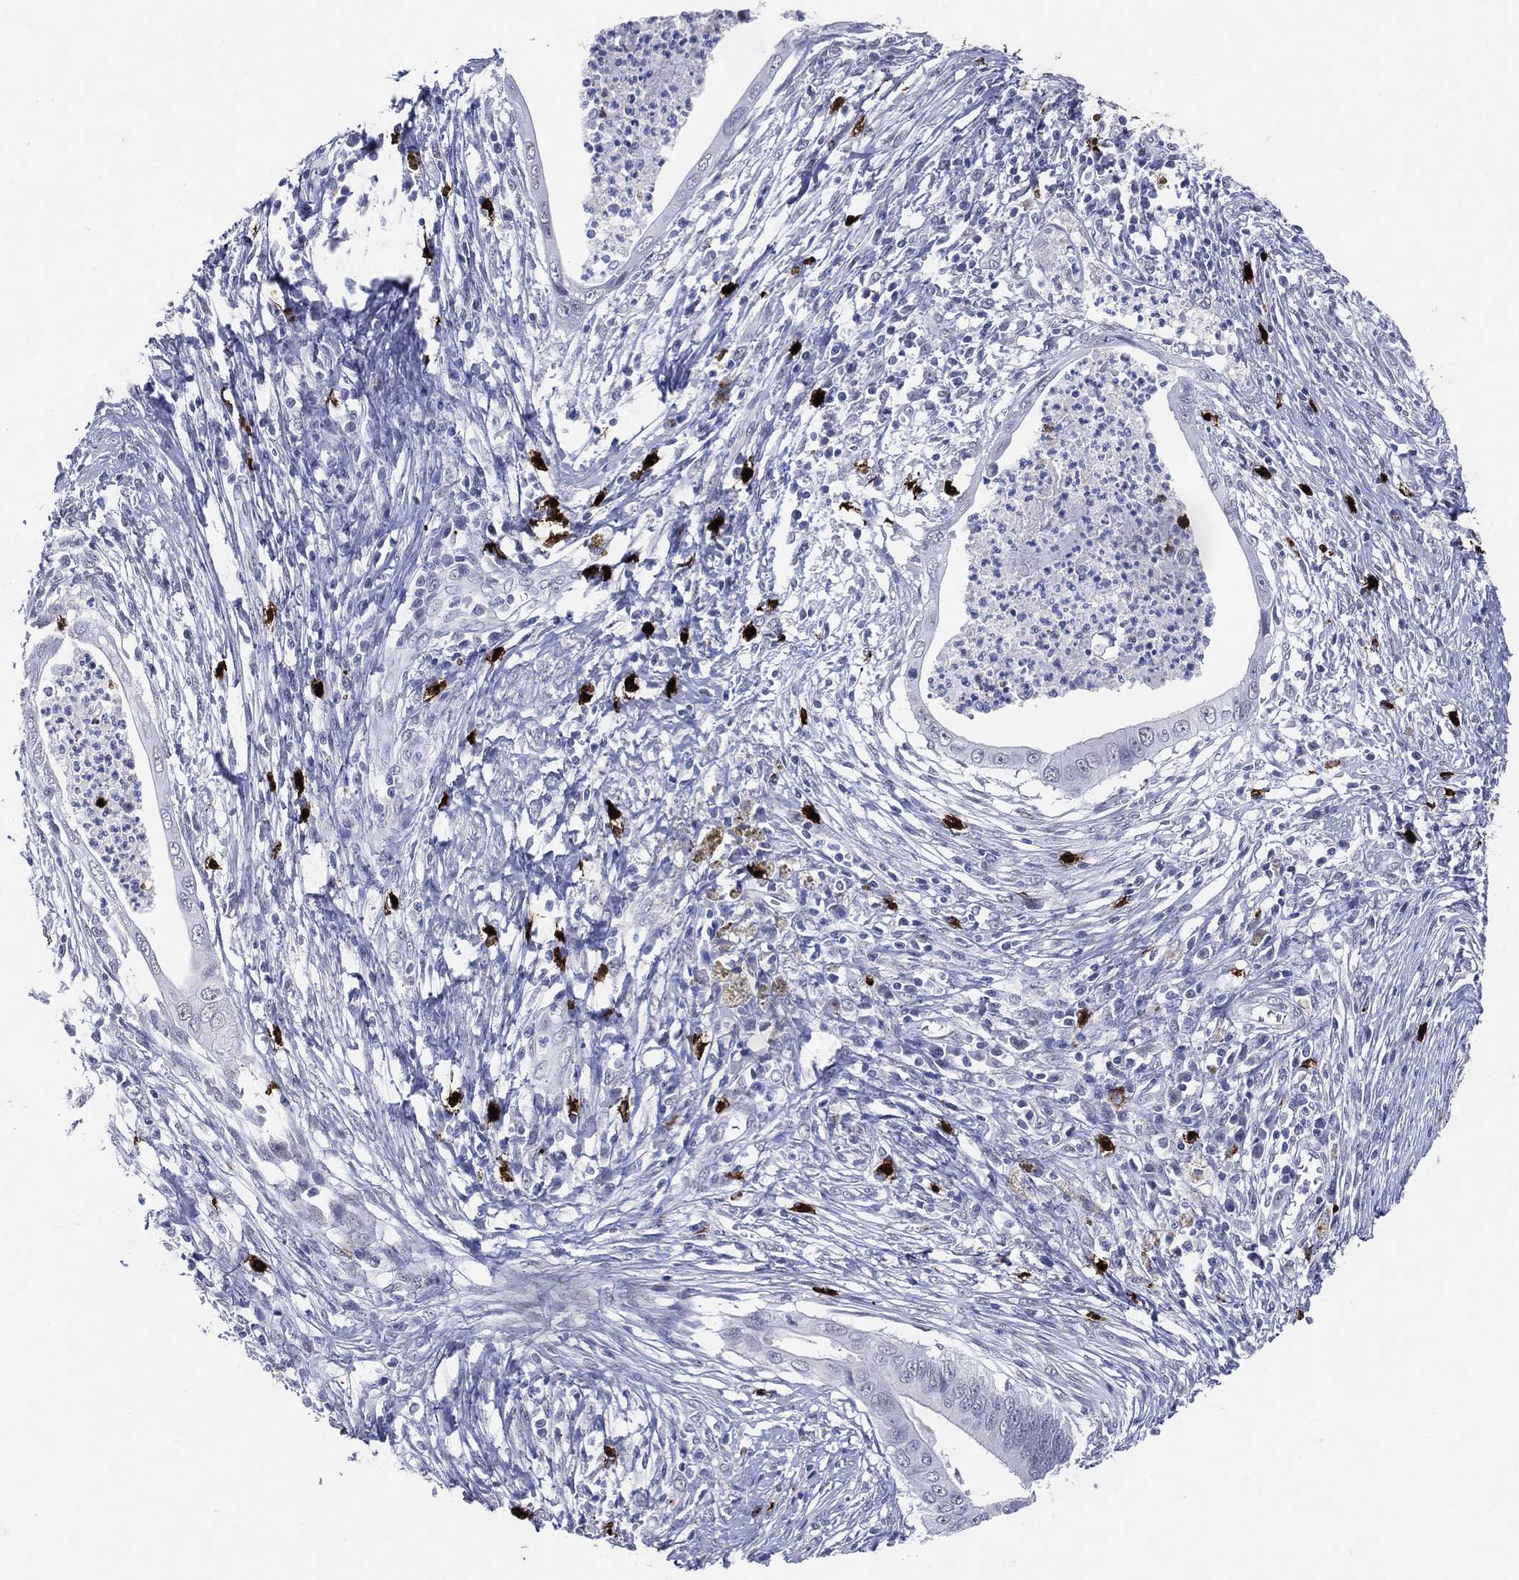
{"staining": {"intensity": "negative", "quantity": "none", "location": "none"}, "tissue": "cervical cancer", "cell_type": "Tumor cells", "image_type": "cancer", "snomed": [{"axis": "morphology", "description": "Adenocarcinoma, NOS"}, {"axis": "topography", "description": "Cervix"}], "caption": "This is a histopathology image of immunohistochemistry (IHC) staining of cervical cancer (adenocarcinoma), which shows no staining in tumor cells.", "gene": "CFAP58", "patient": {"sex": "female", "age": 42}}